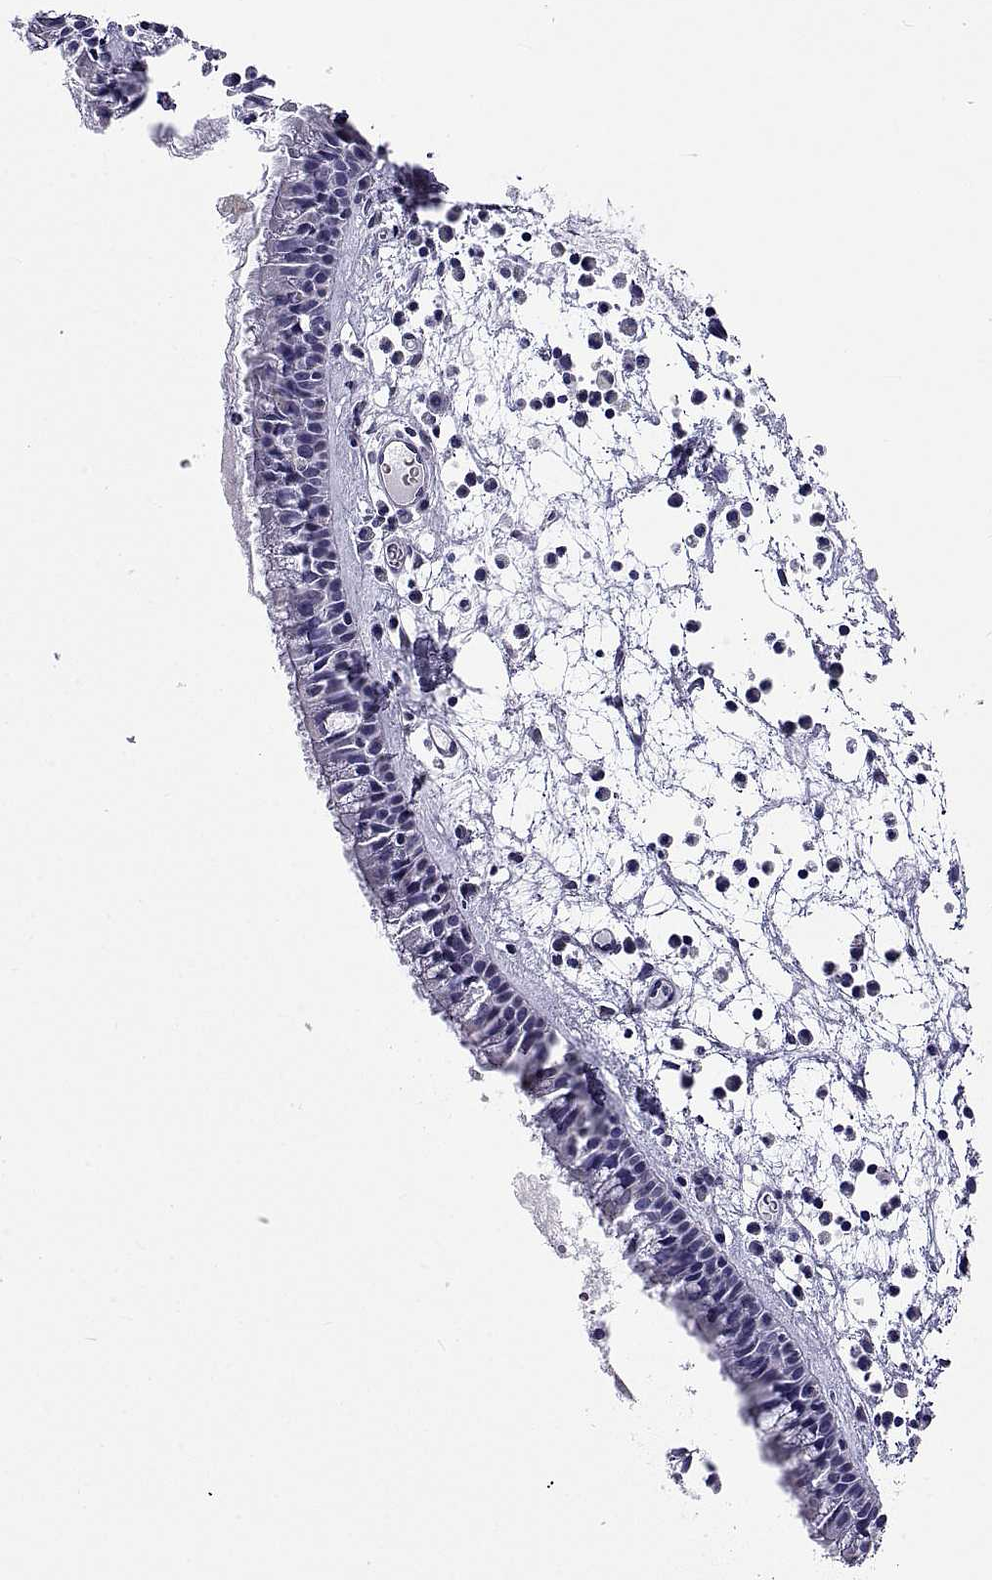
{"staining": {"intensity": "negative", "quantity": "none", "location": "none"}, "tissue": "nasopharynx", "cell_type": "Respiratory epithelial cells", "image_type": "normal", "snomed": [{"axis": "morphology", "description": "Normal tissue, NOS"}, {"axis": "topography", "description": "Nasopharynx"}], "caption": "High power microscopy histopathology image of an immunohistochemistry image of unremarkable nasopharynx, revealing no significant expression in respiratory epithelial cells.", "gene": "TGFBR3L", "patient": {"sex": "female", "age": 47}}